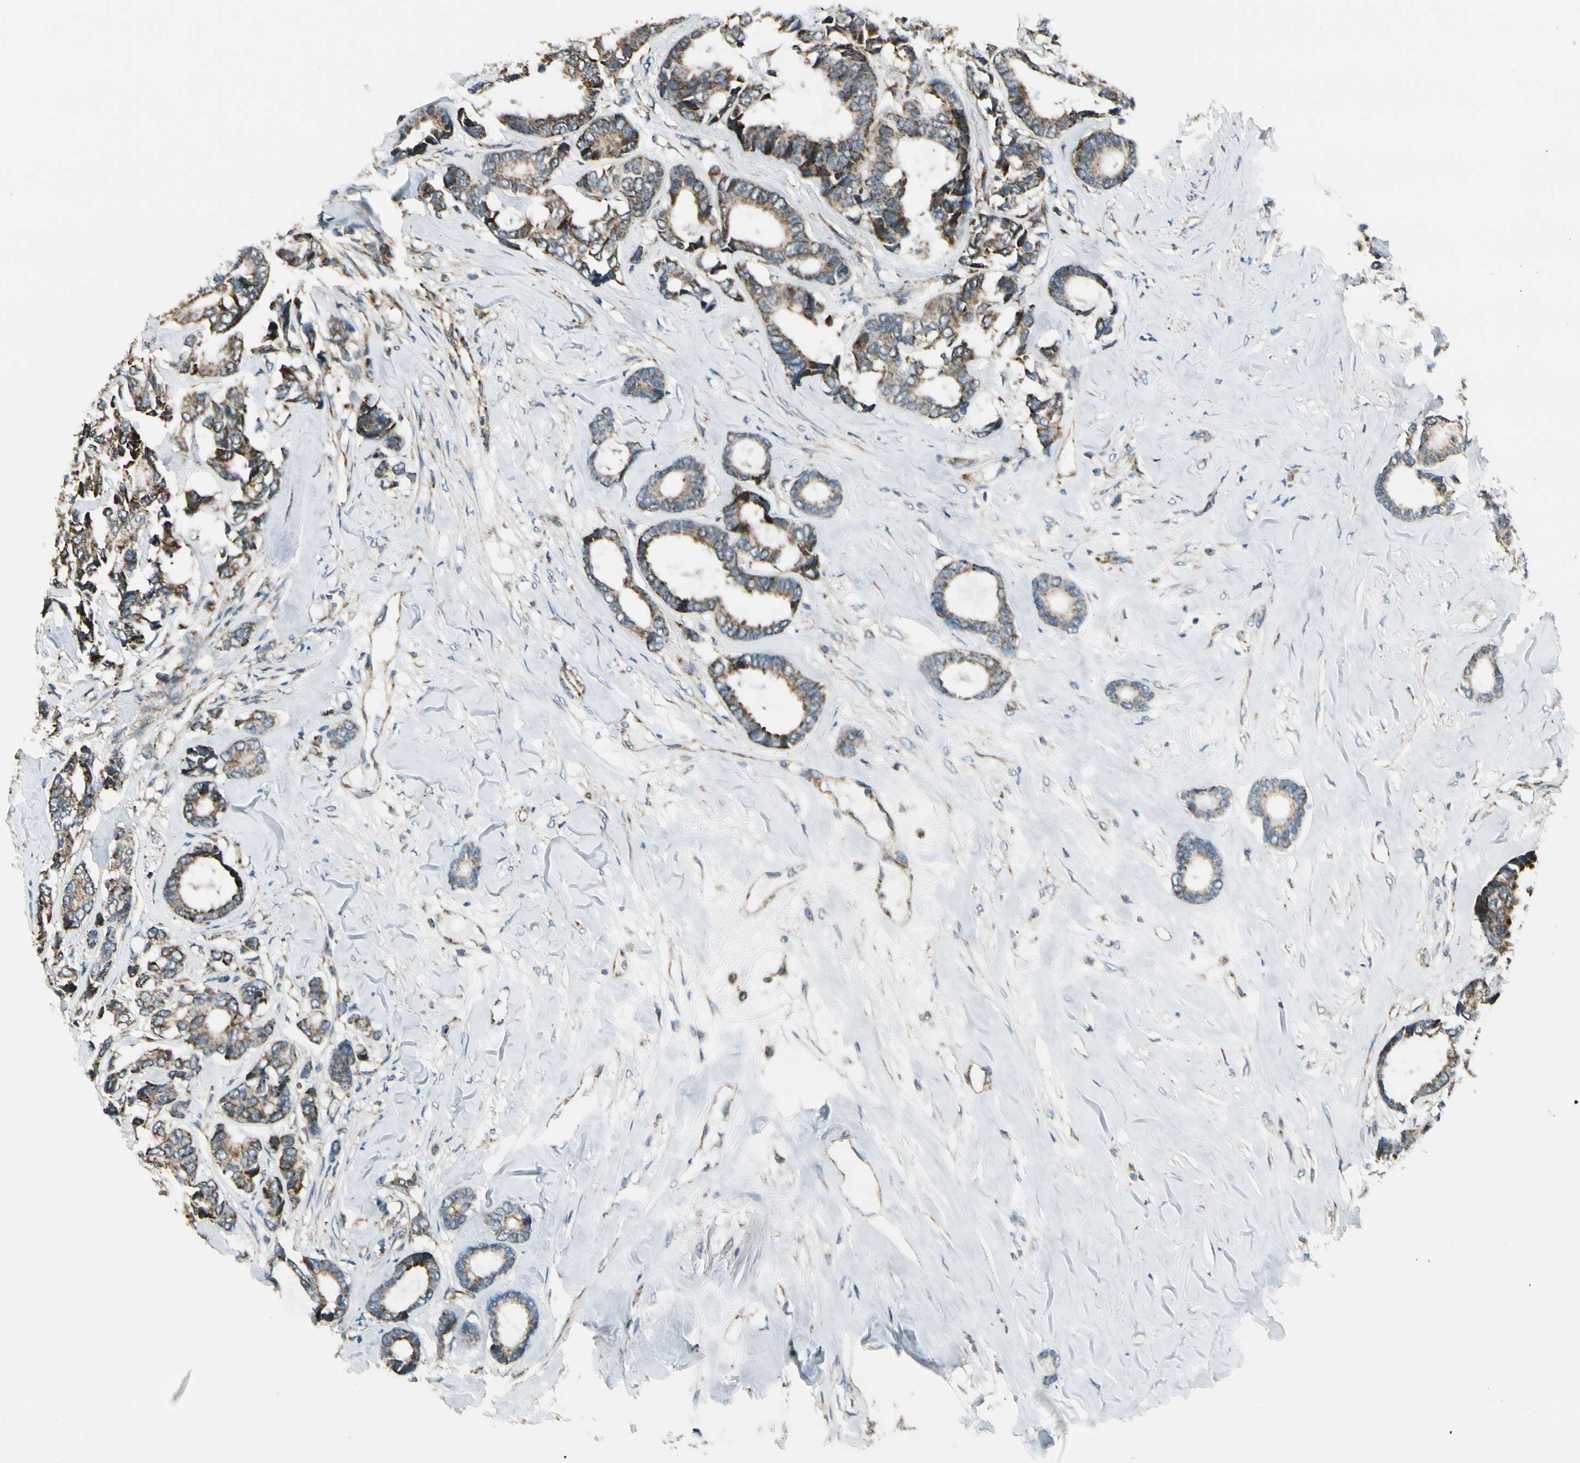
{"staining": {"intensity": "moderate", "quantity": ">75%", "location": "cytoplasmic/membranous"}, "tissue": "breast cancer", "cell_type": "Tumor cells", "image_type": "cancer", "snomed": [{"axis": "morphology", "description": "Duct carcinoma"}, {"axis": "topography", "description": "Breast"}], "caption": "Immunohistochemistry of human invasive ductal carcinoma (breast) exhibits medium levels of moderate cytoplasmic/membranous positivity in about >75% of tumor cells.", "gene": "EPHB3", "patient": {"sex": "female", "age": 87}}